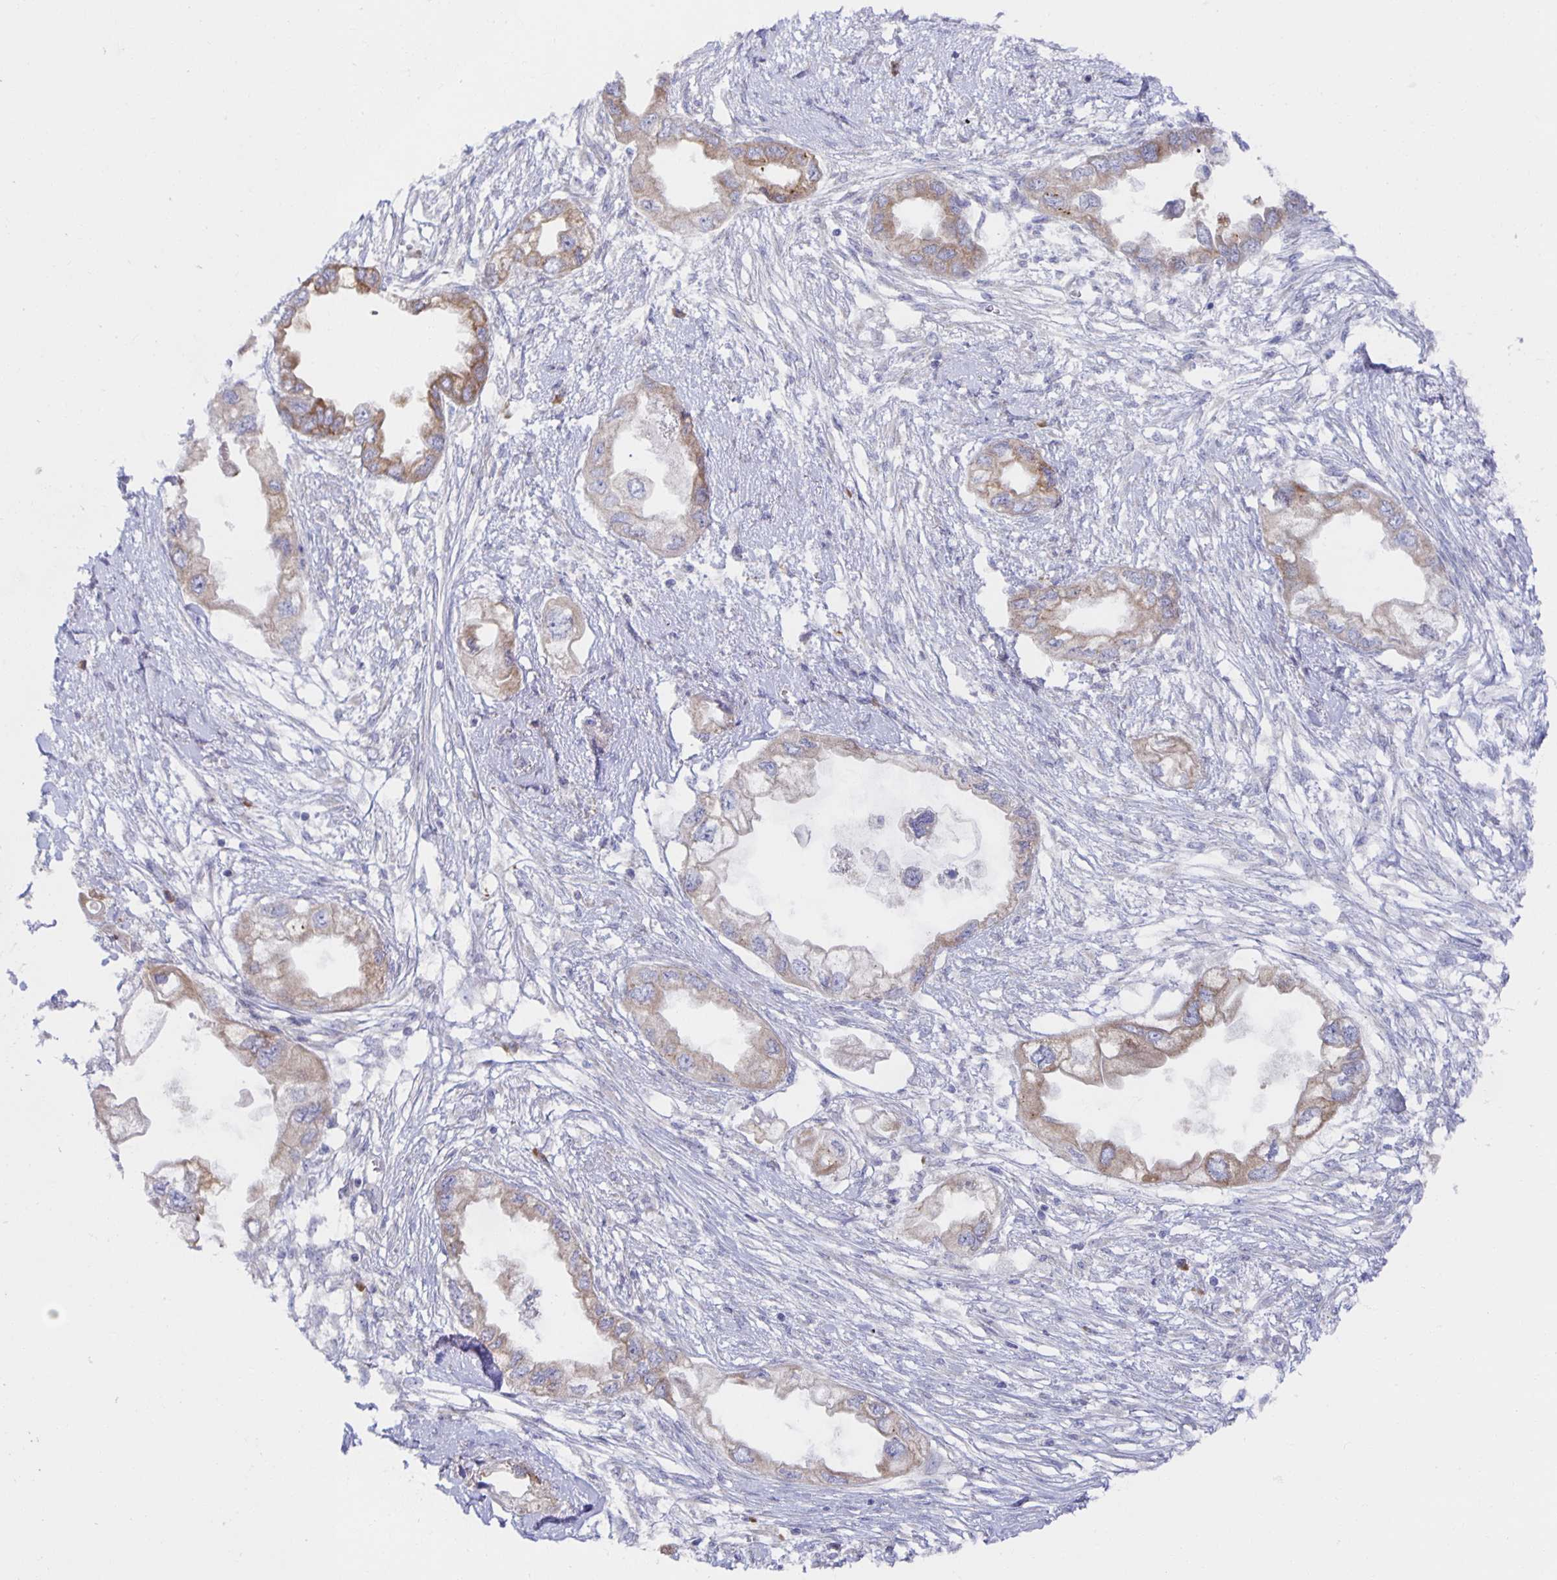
{"staining": {"intensity": "weak", "quantity": ">75%", "location": "cytoplasmic/membranous"}, "tissue": "endometrial cancer", "cell_type": "Tumor cells", "image_type": "cancer", "snomed": [{"axis": "morphology", "description": "Adenocarcinoma, NOS"}, {"axis": "morphology", "description": "Adenocarcinoma, metastatic, NOS"}, {"axis": "topography", "description": "Adipose tissue"}, {"axis": "topography", "description": "Endometrium"}], "caption": "A low amount of weak cytoplasmic/membranous positivity is present in approximately >75% of tumor cells in endometrial cancer tissue.", "gene": "BAD", "patient": {"sex": "female", "age": 67}}